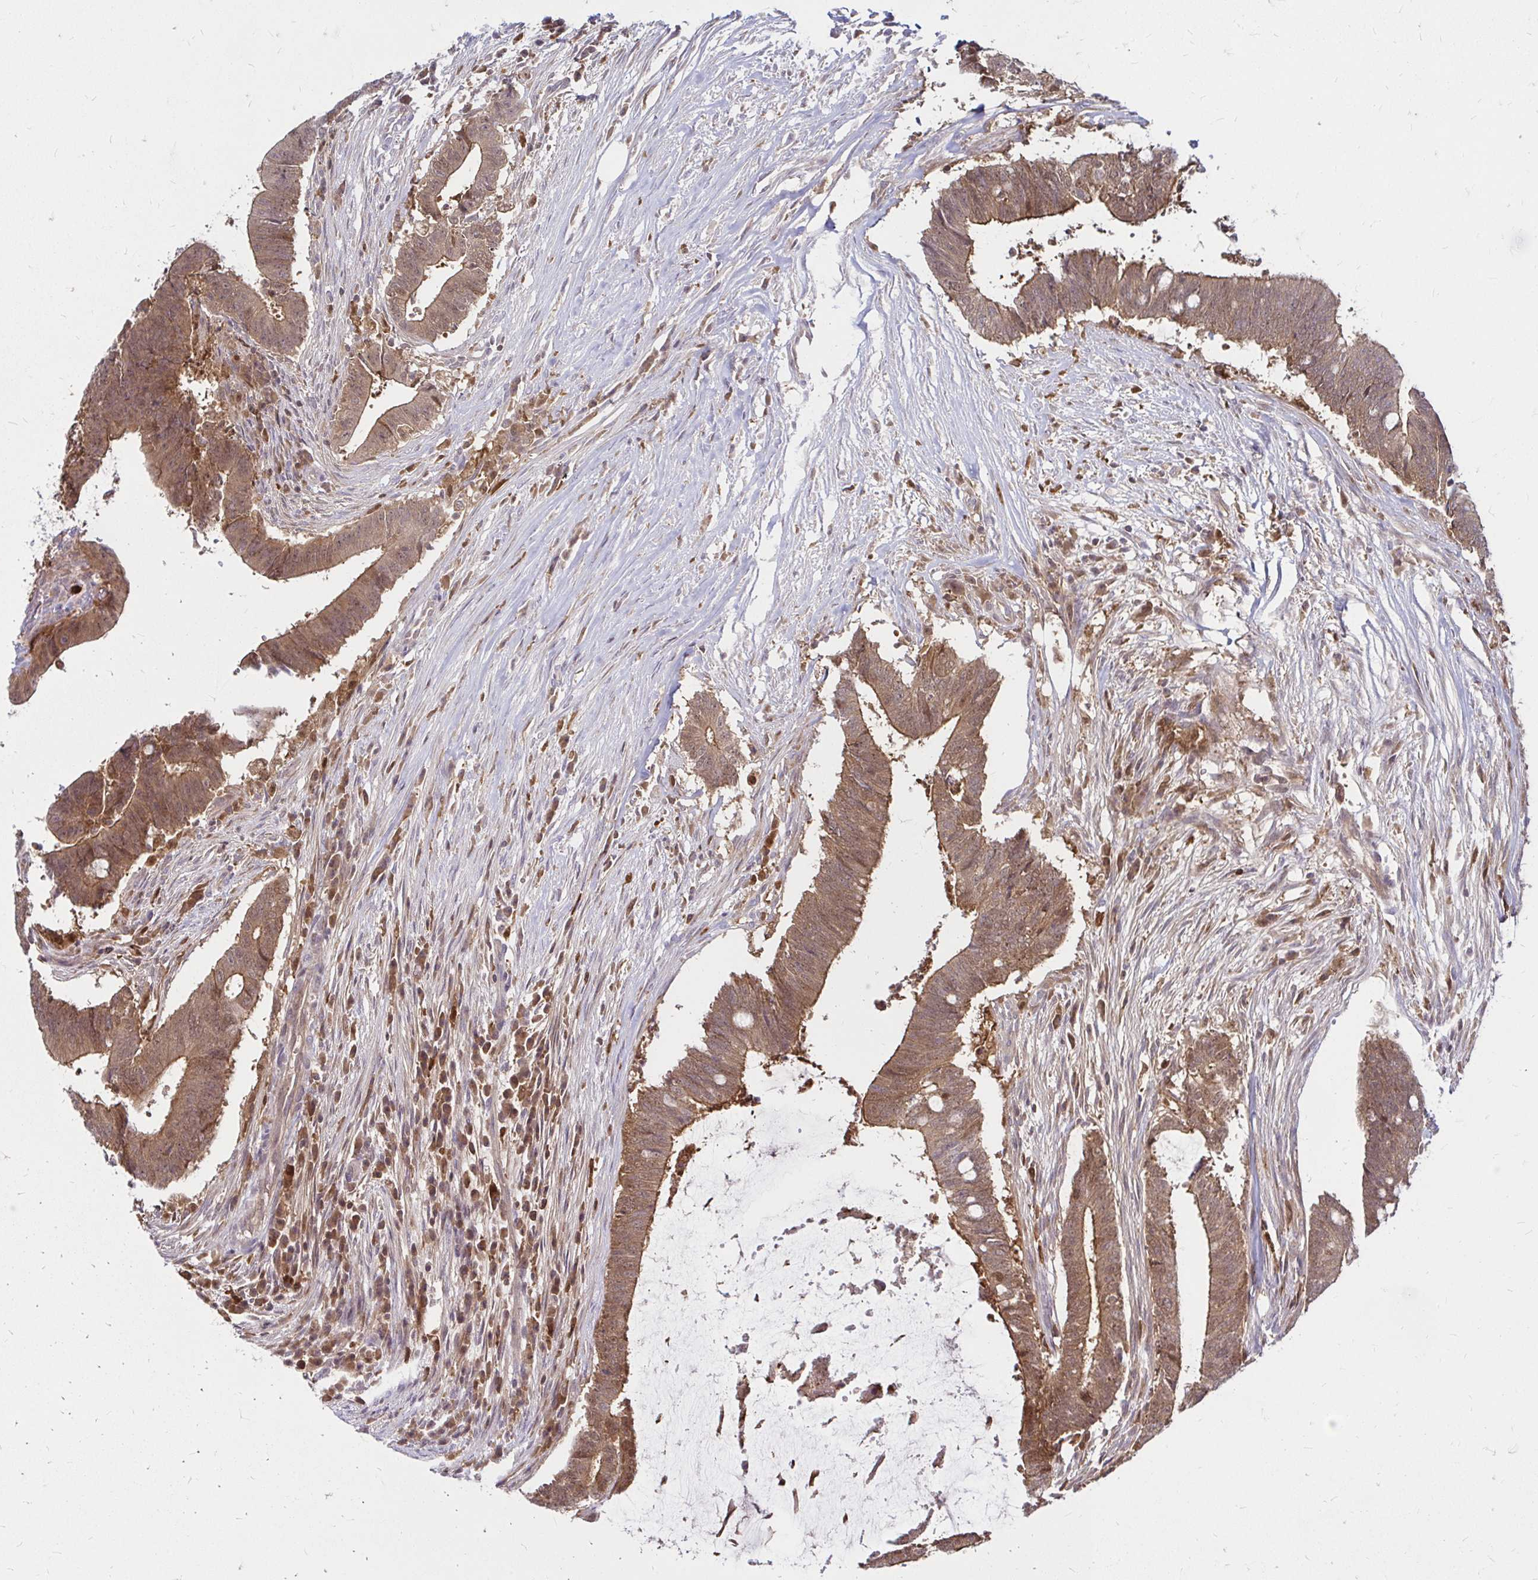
{"staining": {"intensity": "moderate", "quantity": ">75%", "location": "cytoplasmic/membranous"}, "tissue": "colorectal cancer", "cell_type": "Tumor cells", "image_type": "cancer", "snomed": [{"axis": "morphology", "description": "Adenocarcinoma, NOS"}, {"axis": "topography", "description": "Colon"}], "caption": "Immunohistochemical staining of human colorectal adenocarcinoma reveals moderate cytoplasmic/membranous protein positivity in approximately >75% of tumor cells. (DAB (3,3'-diaminobenzidine) = brown stain, brightfield microscopy at high magnification).", "gene": "PYCARD", "patient": {"sex": "female", "age": 43}}